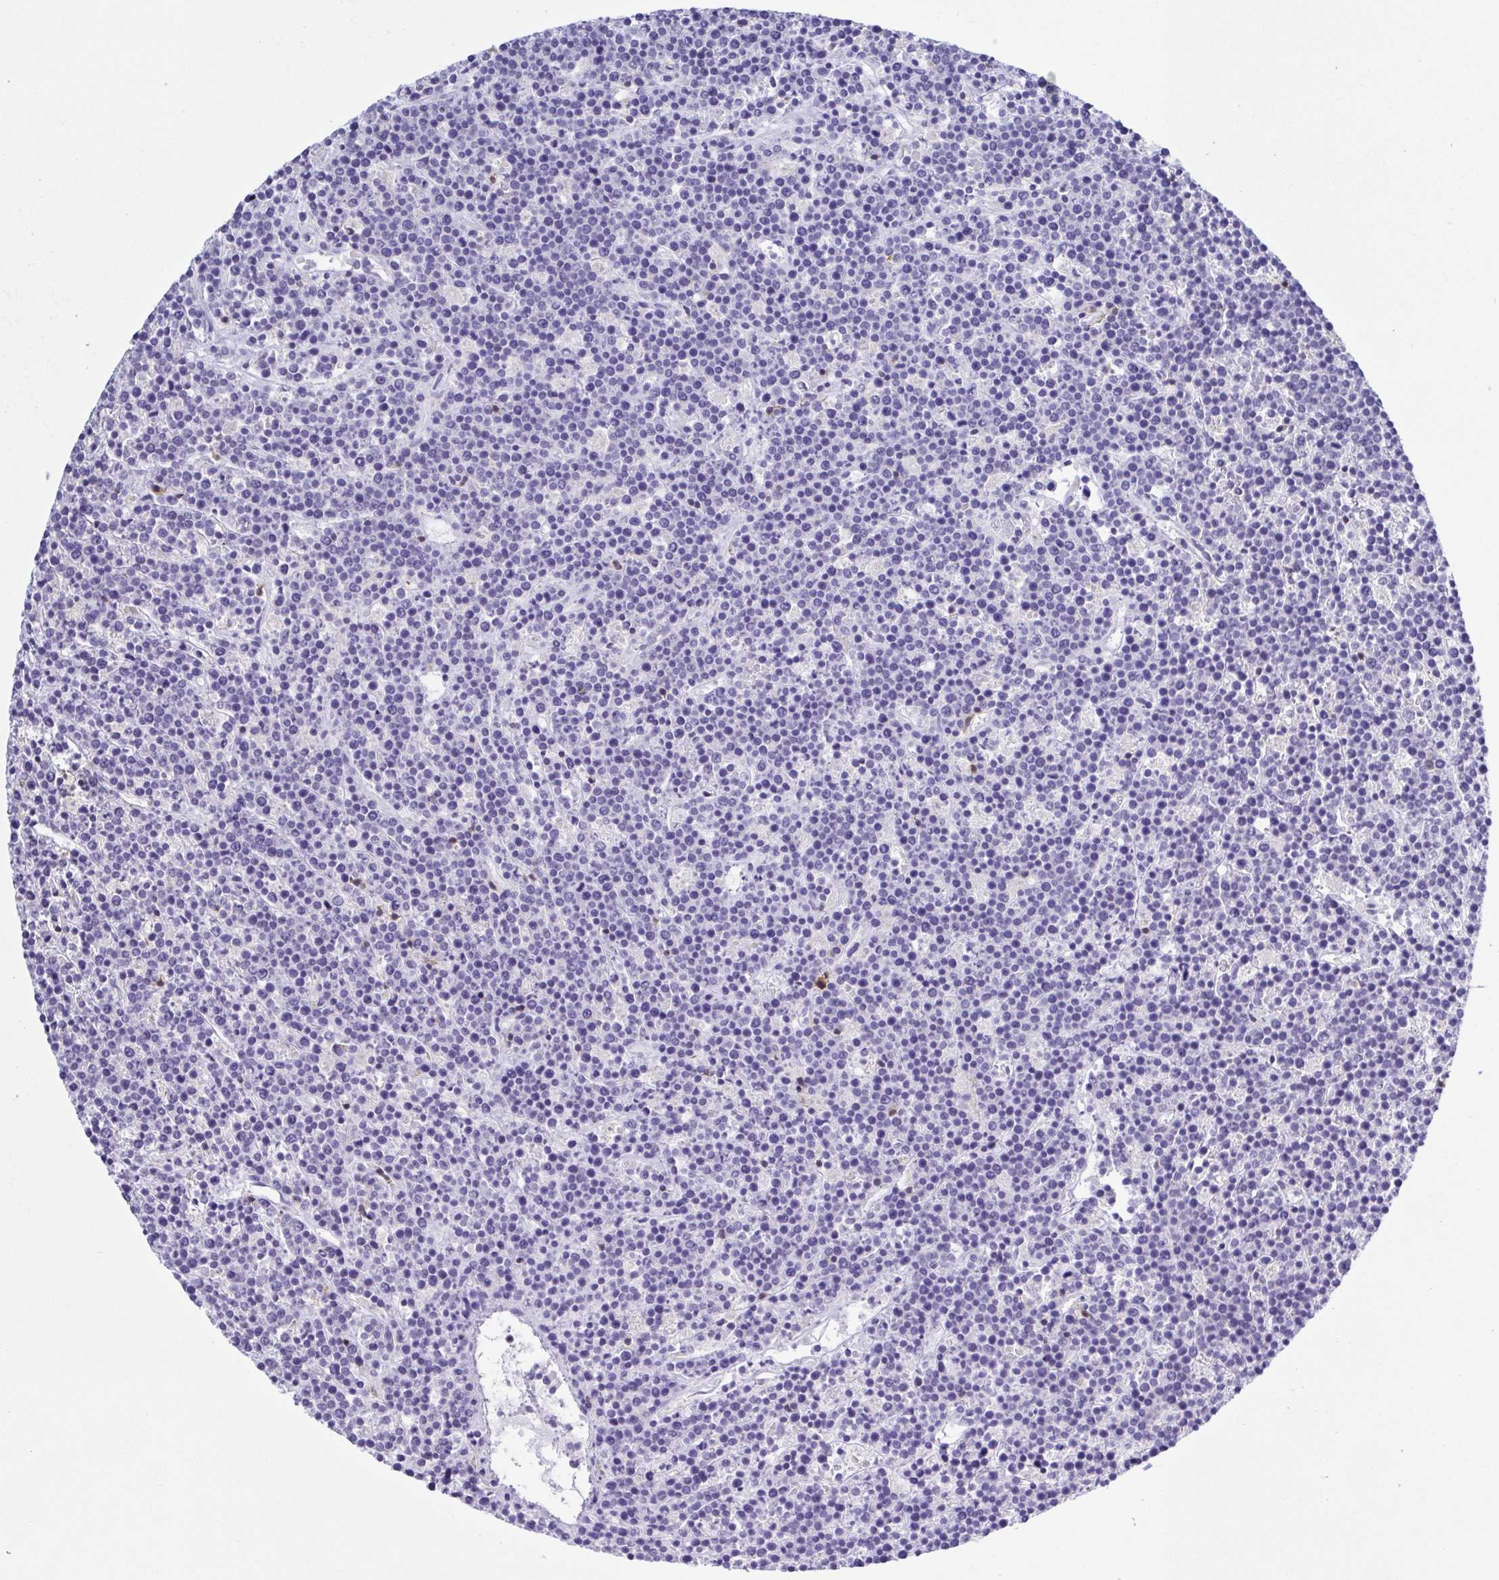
{"staining": {"intensity": "negative", "quantity": "none", "location": "none"}, "tissue": "lymphoma", "cell_type": "Tumor cells", "image_type": "cancer", "snomed": [{"axis": "morphology", "description": "Malignant lymphoma, non-Hodgkin's type, High grade"}, {"axis": "topography", "description": "Ovary"}], "caption": "The photomicrograph exhibits no staining of tumor cells in high-grade malignant lymphoma, non-Hodgkin's type.", "gene": "PGLYRP1", "patient": {"sex": "female", "age": 56}}